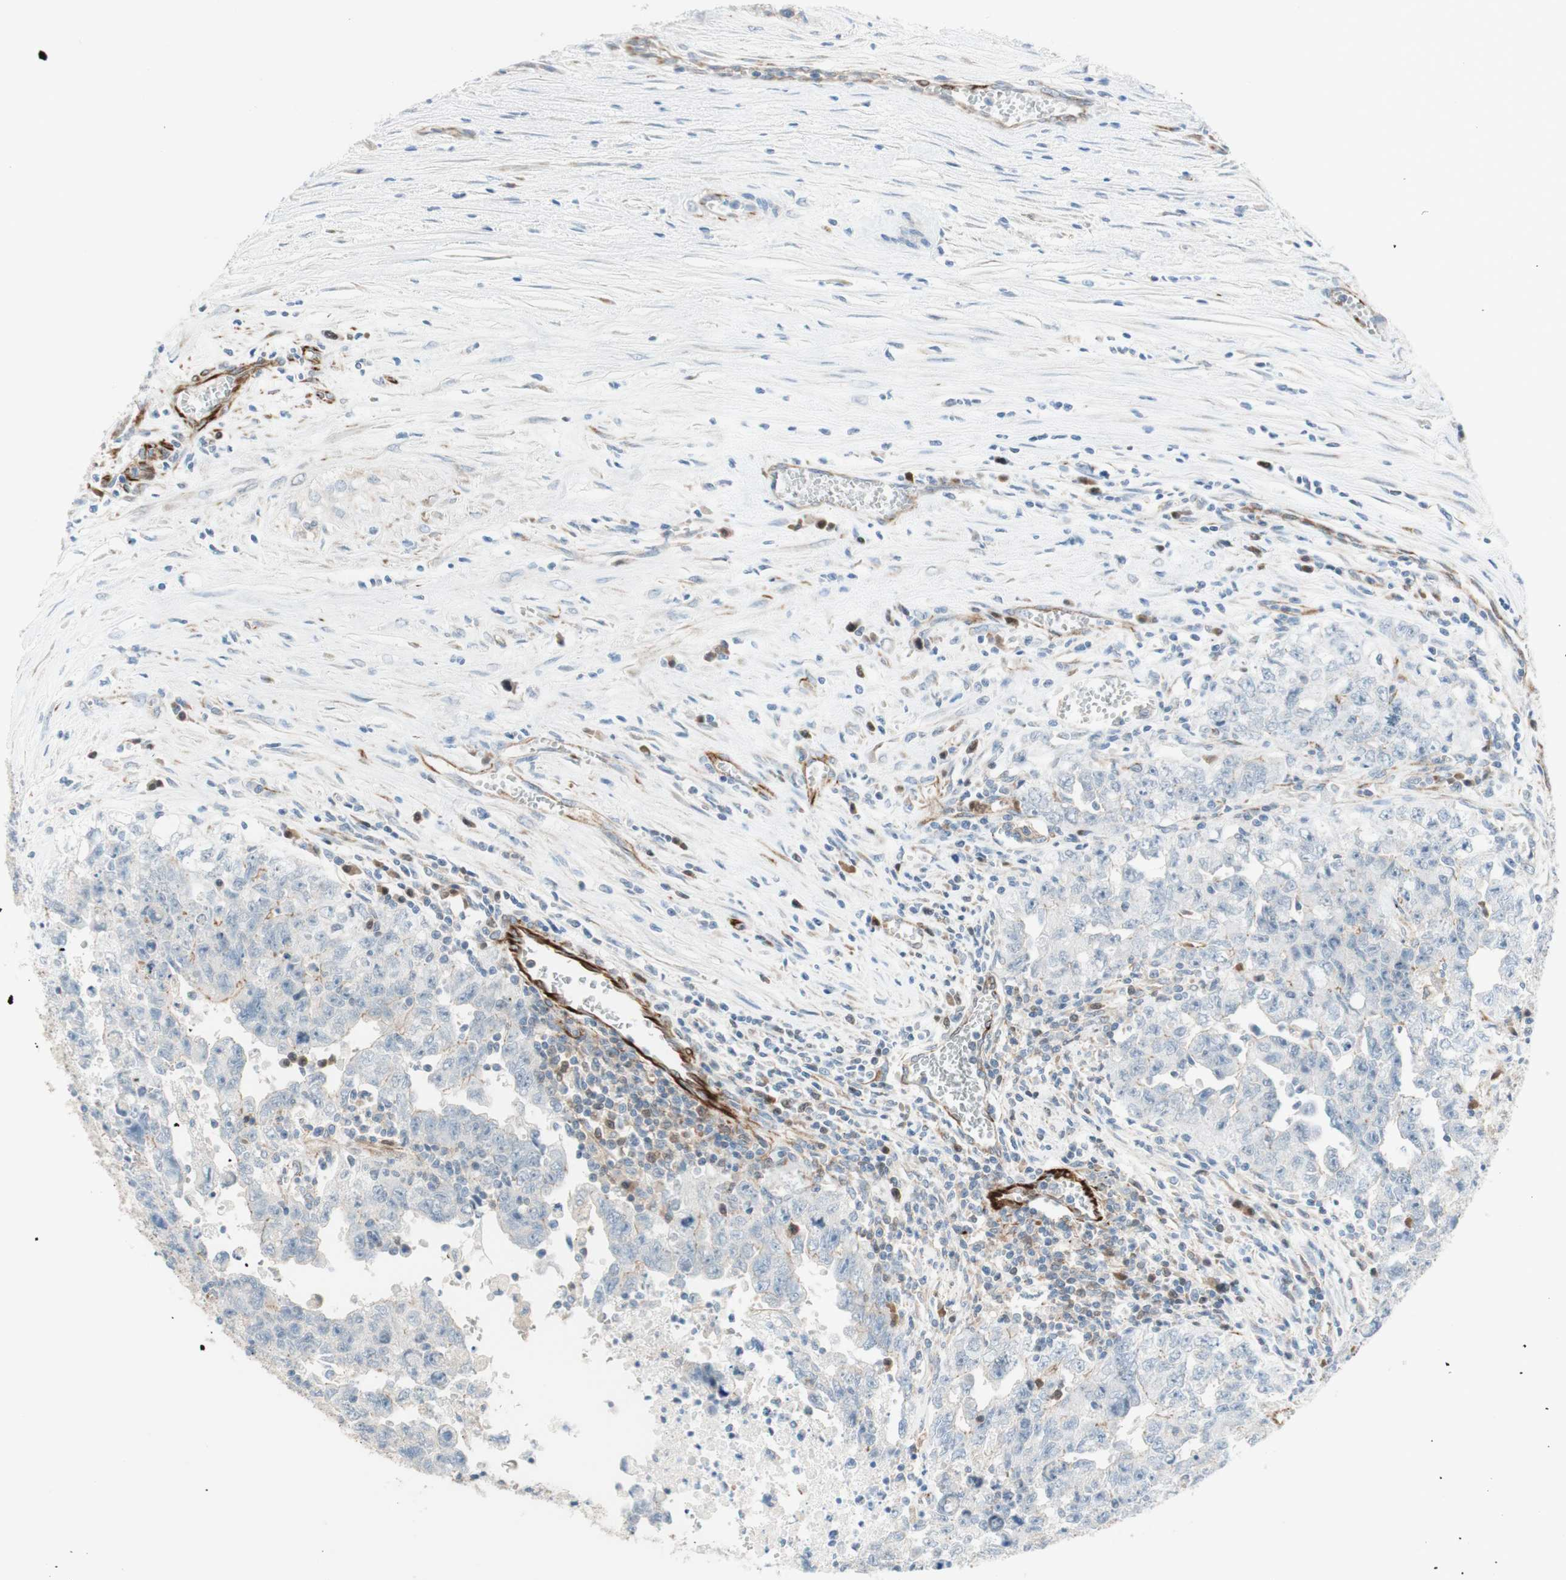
{"staining": {"intensity": "weak", "quantity": "25%-75%", "location": "cytoplasmic/membranous"}, "tissue": "testis cancer", "cell_type": "Tumor cells", "image_type": "cancer", "snomed": [{"axis": "morphology", "description": "Carcinoma, Embryonal, NOS"}, {"axis": "topography", "description": "Testis"}], "caption": "Immunohistochemical staining of testis cancer exhibits low levels of weak cytoplasmic/membranous positivity in about 25%-75% of tumor cells. Immunohistochemistry (ihc) stains the protein in brown and the nuclei are stained blue.", "gene": "POU2AF1", "patient": {"sex": "male", "age": 28}}